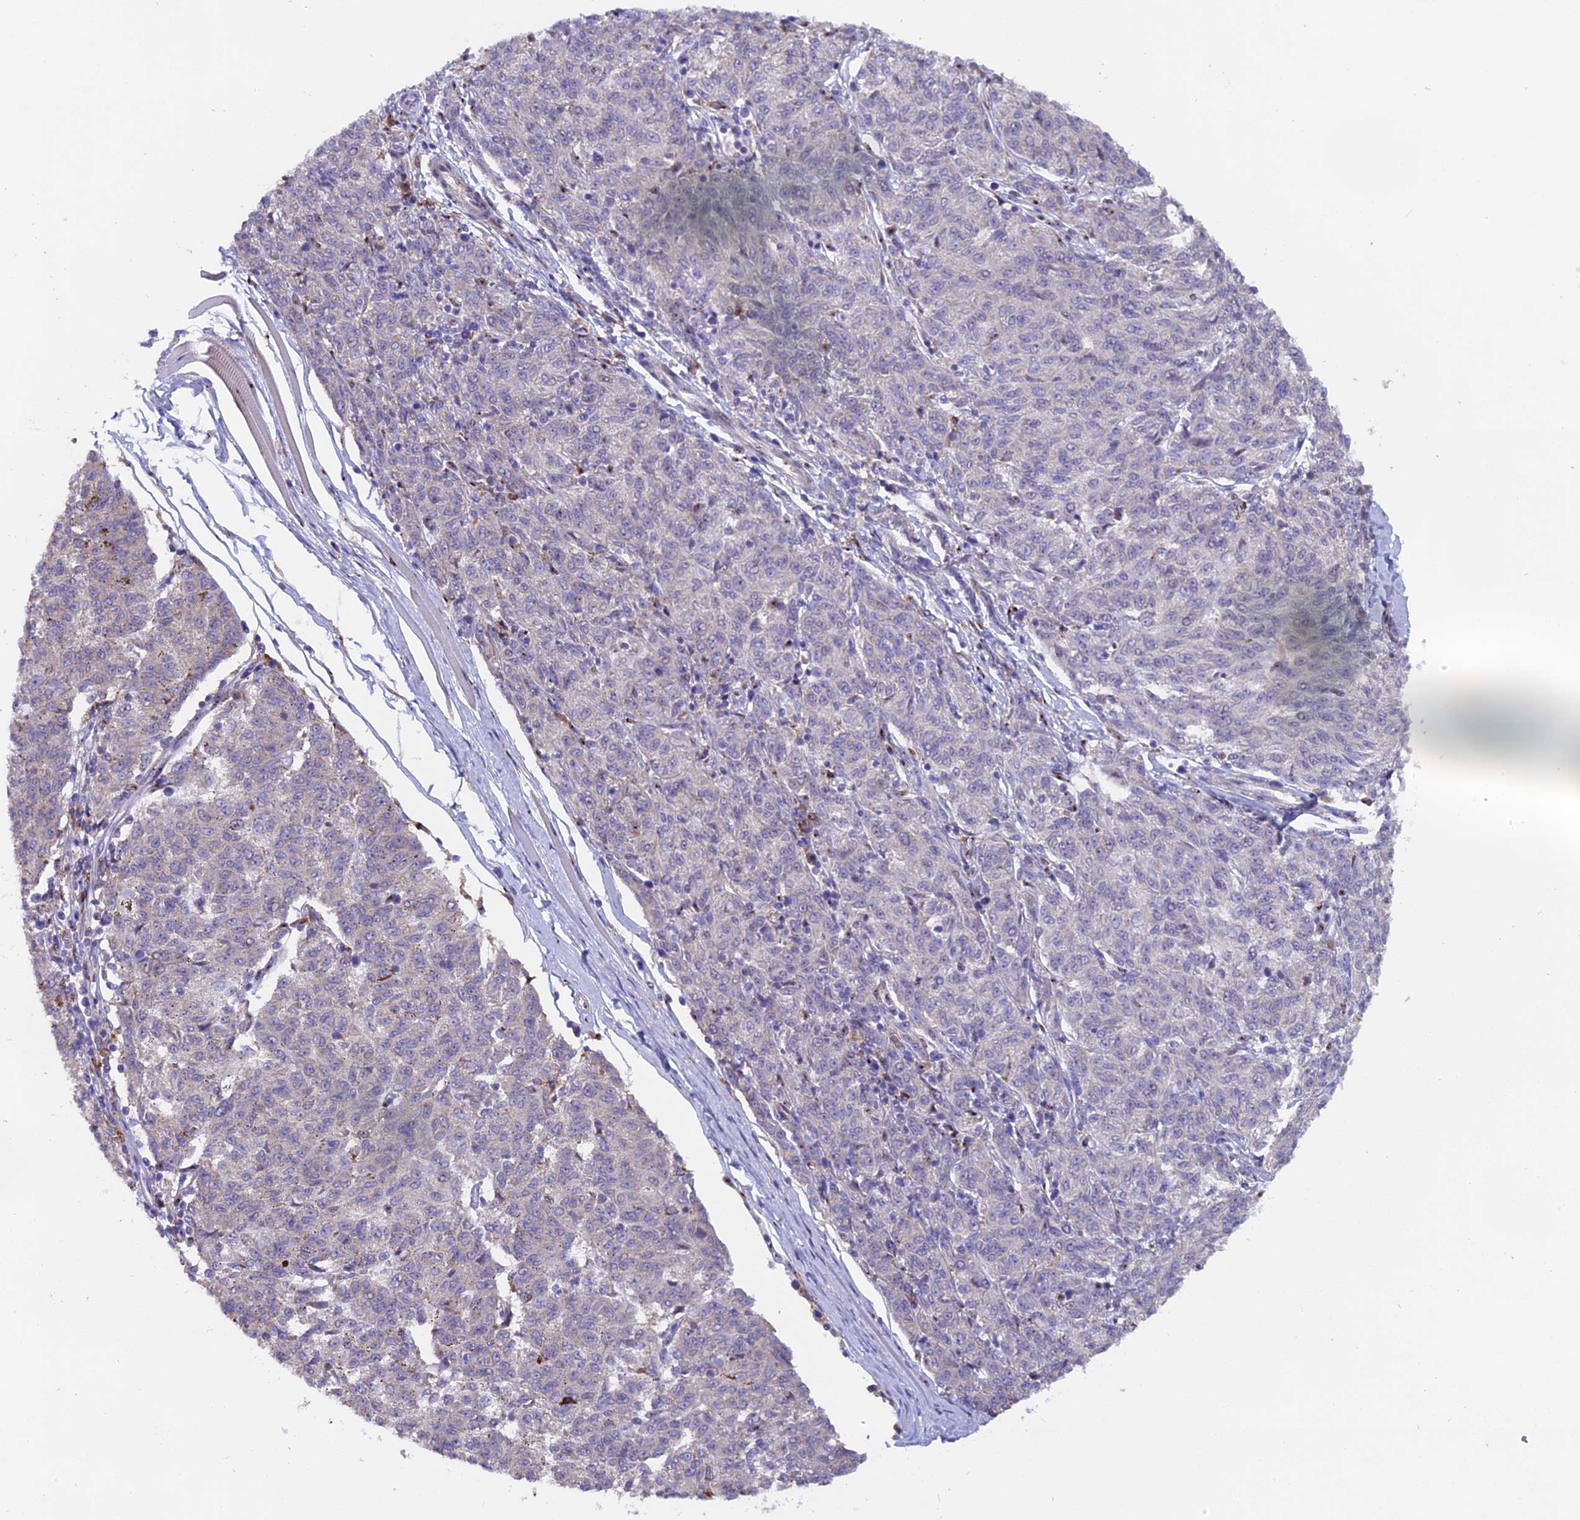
{"staining": {"intensity": "negative", "quantity": "none", "location": "none"}, "tissue": "melanoma", "cell_type": "Tumor cells", "image_type": "cancer", "snomed": [{"axis": "morphology", "description": "Malignant melanoma, NOS"}, {"axis": "topography", "description": "Skin"}], "caption": "Protein analysis of malignant melanoma displays no significant positivity in tumor cells.", "gene": "FAM118B", "patient": {"sex": "female", "age": 72}}